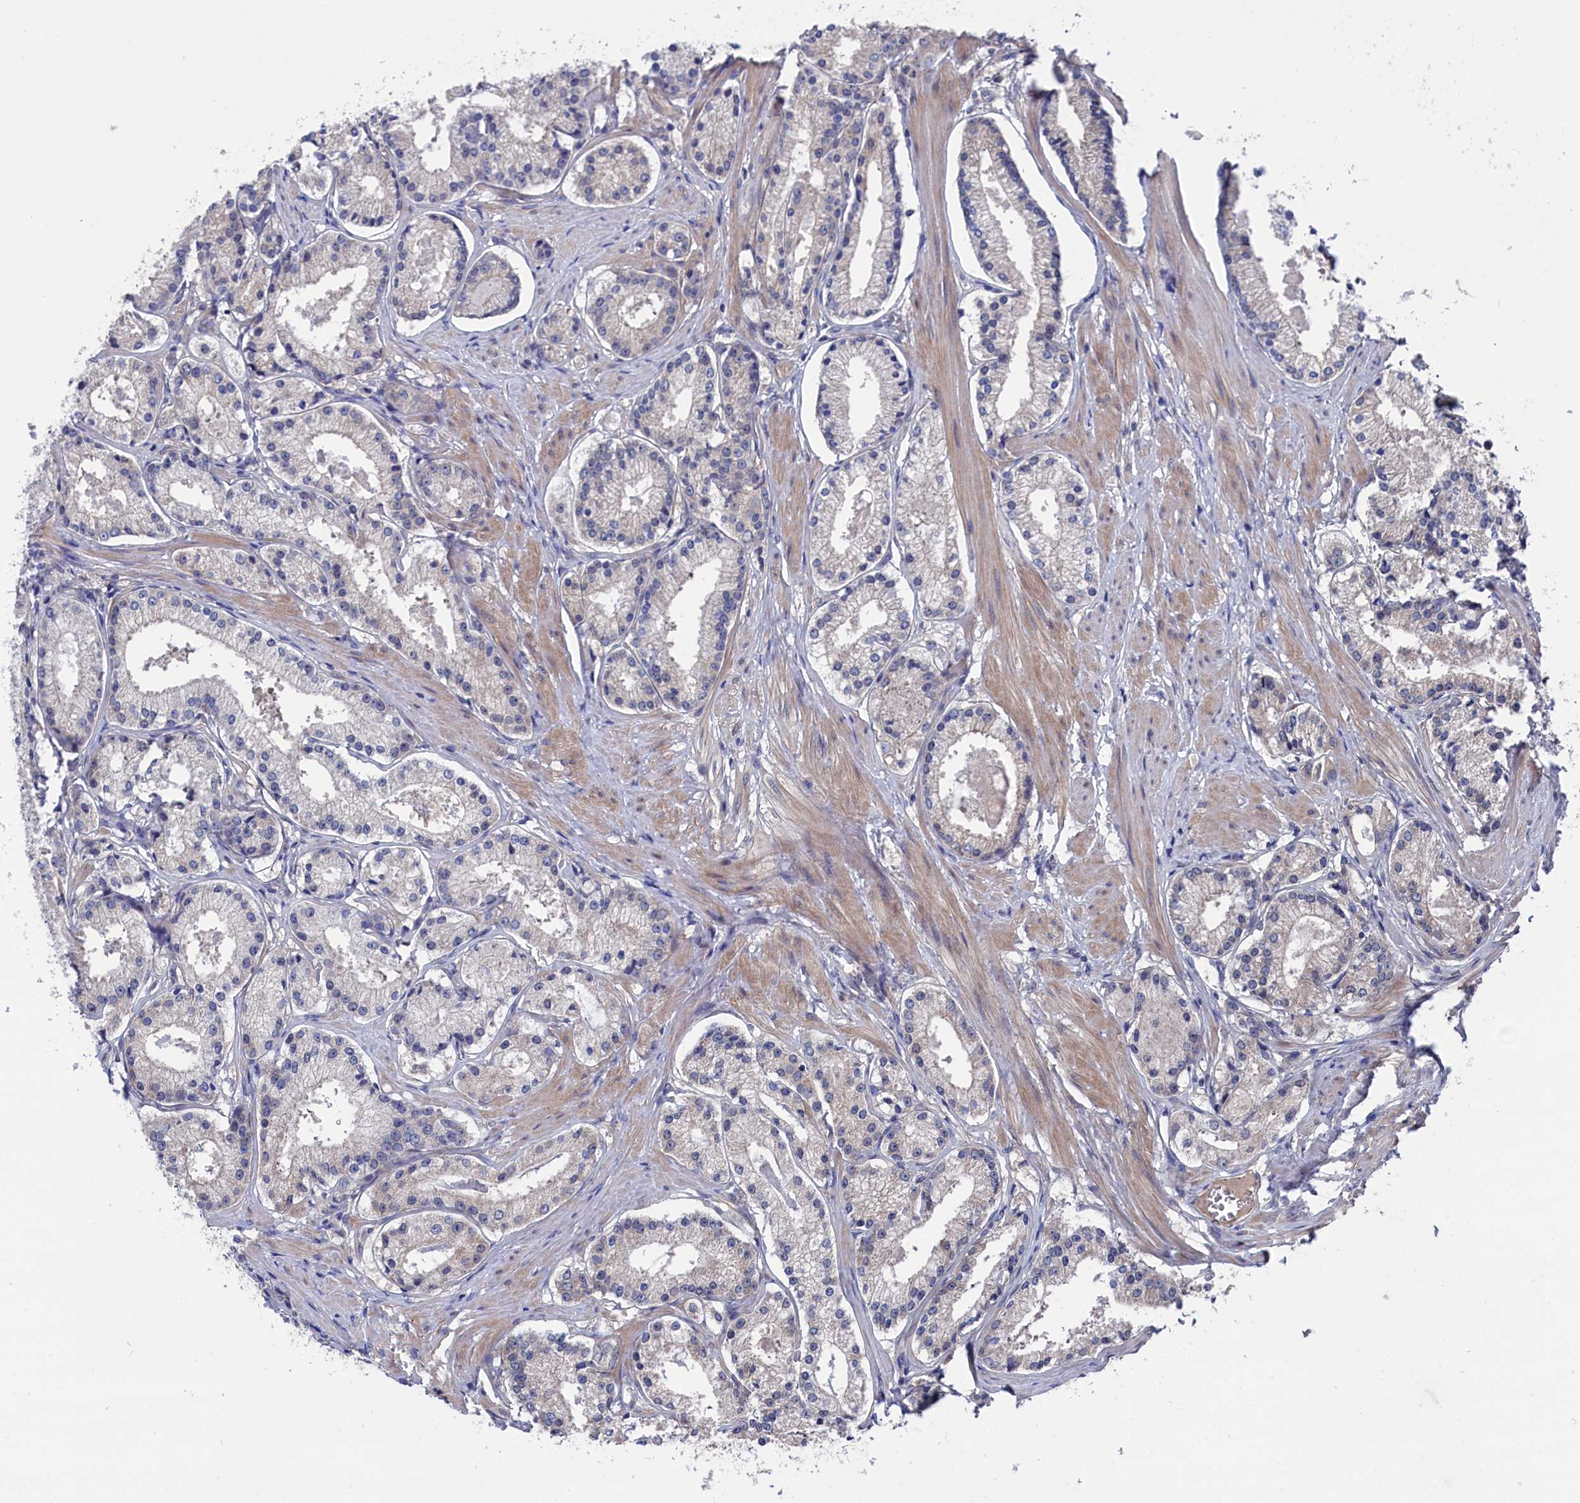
{"staining": {"intensity": "negative", "quantity": "none", "location": "none"}, "tissue": "prostate cancer", "cell_type": "Tumor cells", "image_type": "cancer", "snomed": [{"axis": "morphology", "description": "Adenocarcinoma, Low grade"}, {"axis": "topography", "description": "Prostate"}], "caption": "Histopathology image shows no protein positivity in tumor cells of low-grade adenocarcinoma (prostate) tissue. (Brightfield microscopy of DAB IHC at high magnification).", "gene": "SPATA13", "patient": {"sex": "male", "age": 57}}